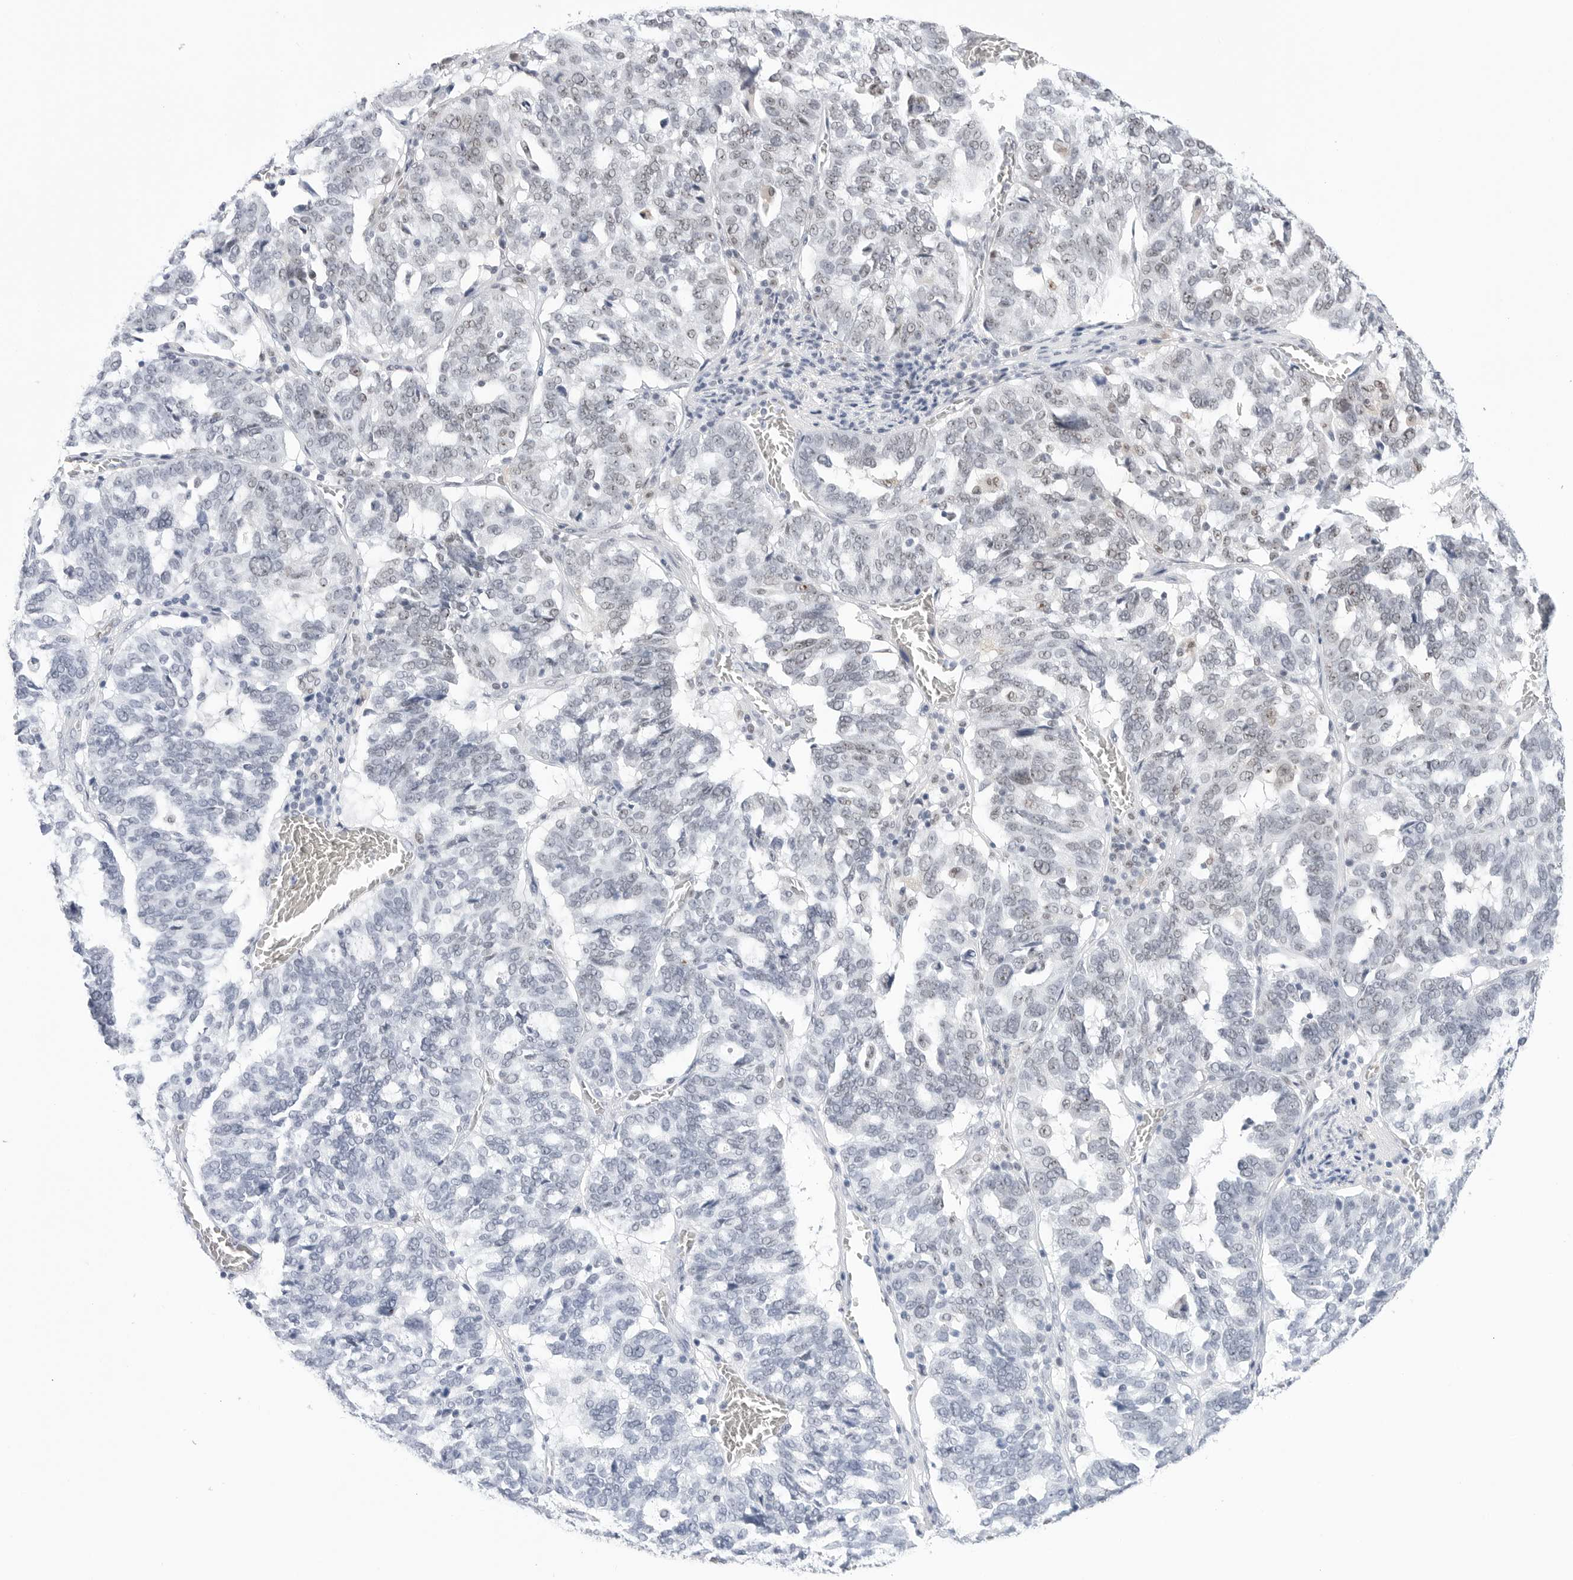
{"staining": {"intensity": "negative", "quantity": "none", "location": "none"}, "tissue": "ovarian cancer", "cell_type": "Tumor cells", "image_type": "cancer", "snomed": [{"axis": "morphology", "description": "Cystadenocarcinoma, serous, NOS"}, {"axis": "topography", "description": "Ovary"}], "caption": "Immunohistochemistry (IHC) image of neoplastic tissue: serous cystadenocarcinoma (ovarian) stained with DAB reveals no significant protein positivity in tumor cells.", "gene": "C1orf162", "patient": {"sex": "female", "age": 59}}